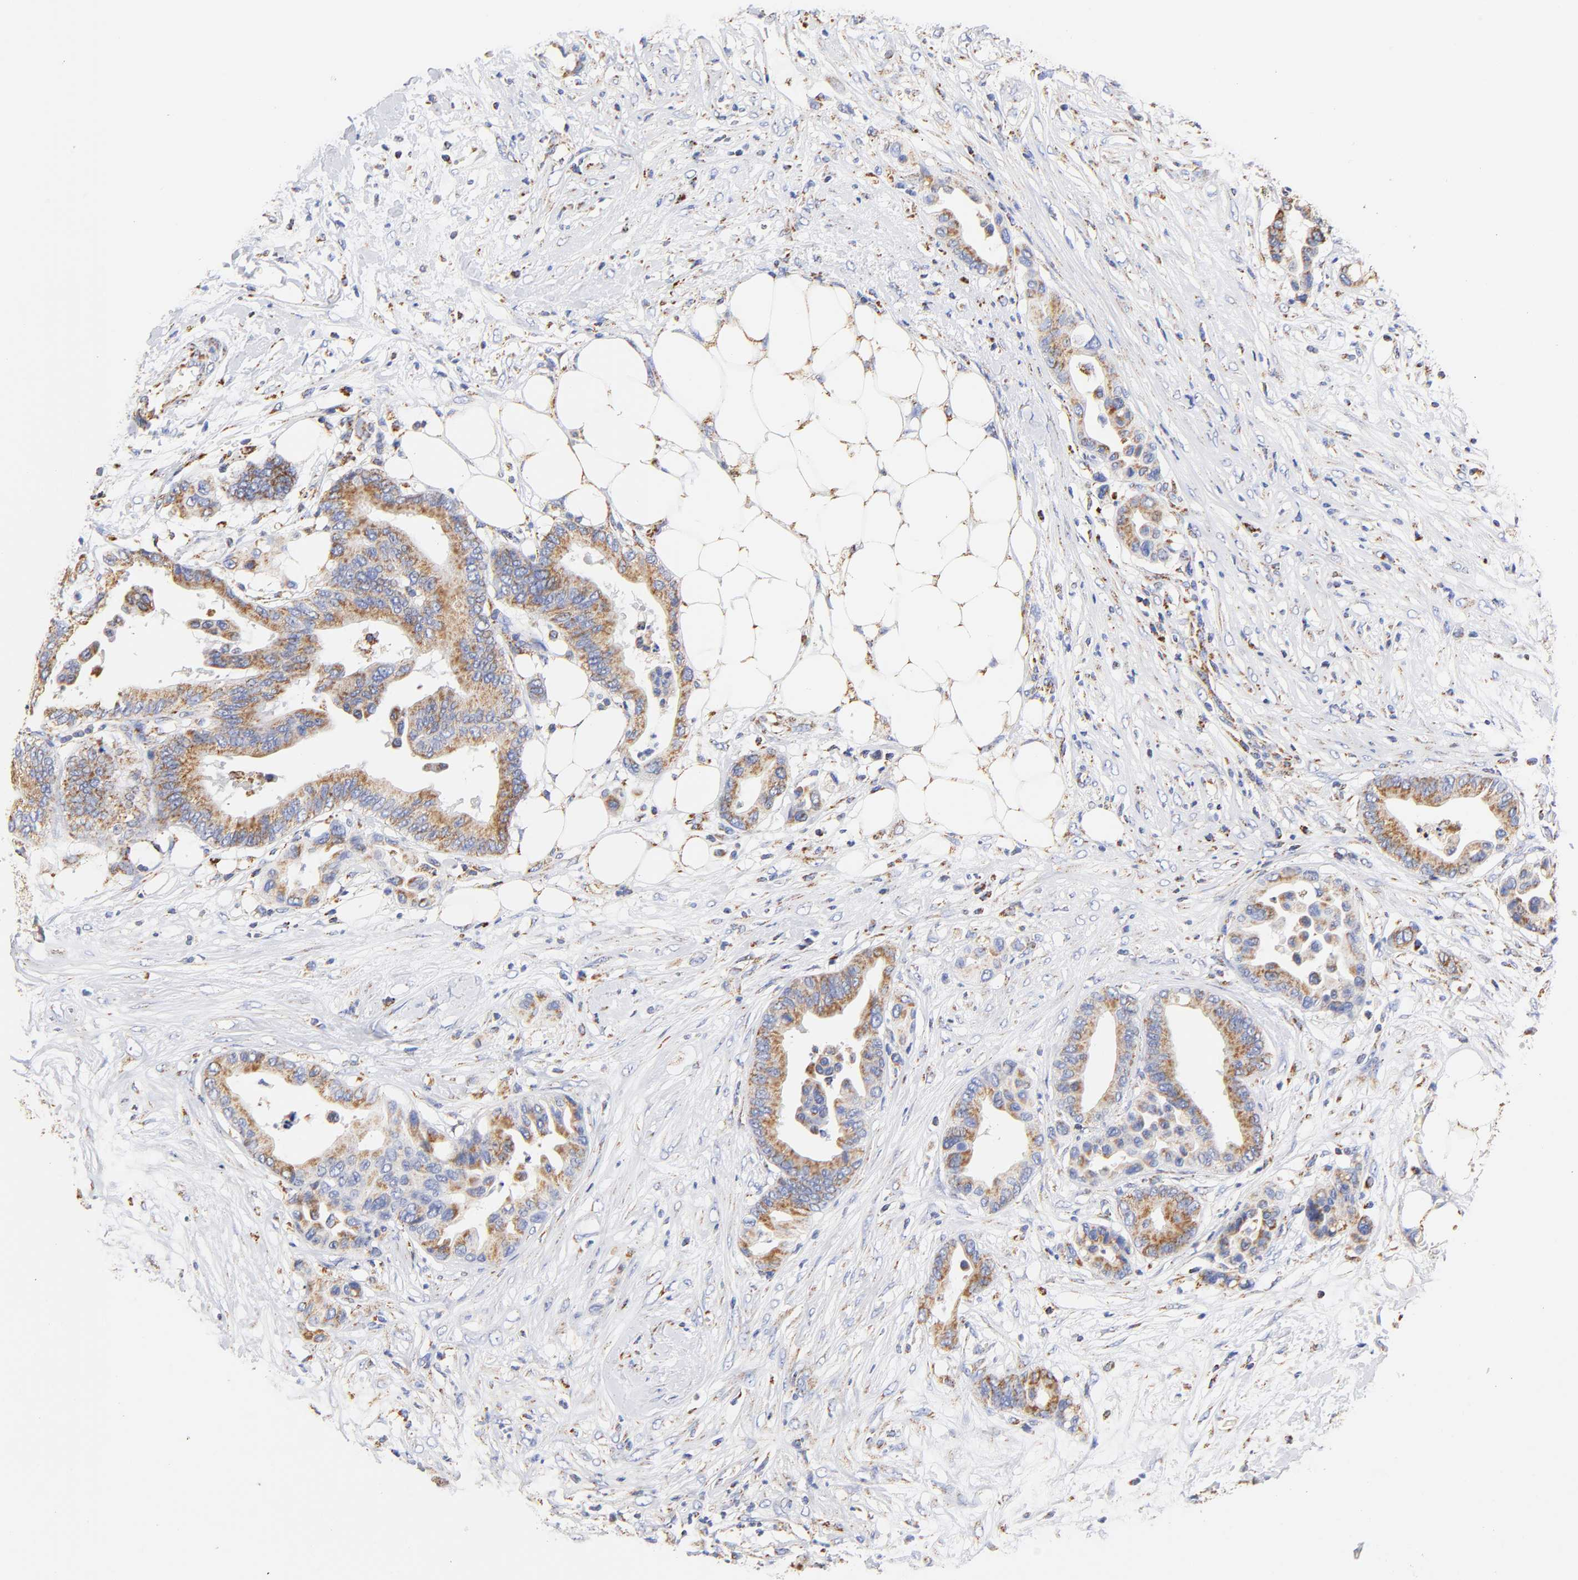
{"staining": {"intensity": "moderate", "quantity": ">75%", "location": "cytoplasmic/membranous"}, "tissue": "colorectal cancer", "cell_type": "Tumor cells", "image_type": "cancer", "snomed": [{"axis": "morphology", "description": "Adenocarcinoma, NOS"}, {"axis": "topography", "description": "Colon"}], "caption": "Colorectal adenocarcinoma stained with a protein marker exhibits moderate staining in tumor cells.", "gene": "ATP5F1D", "patient": {"sex": "male", "age": 82}}